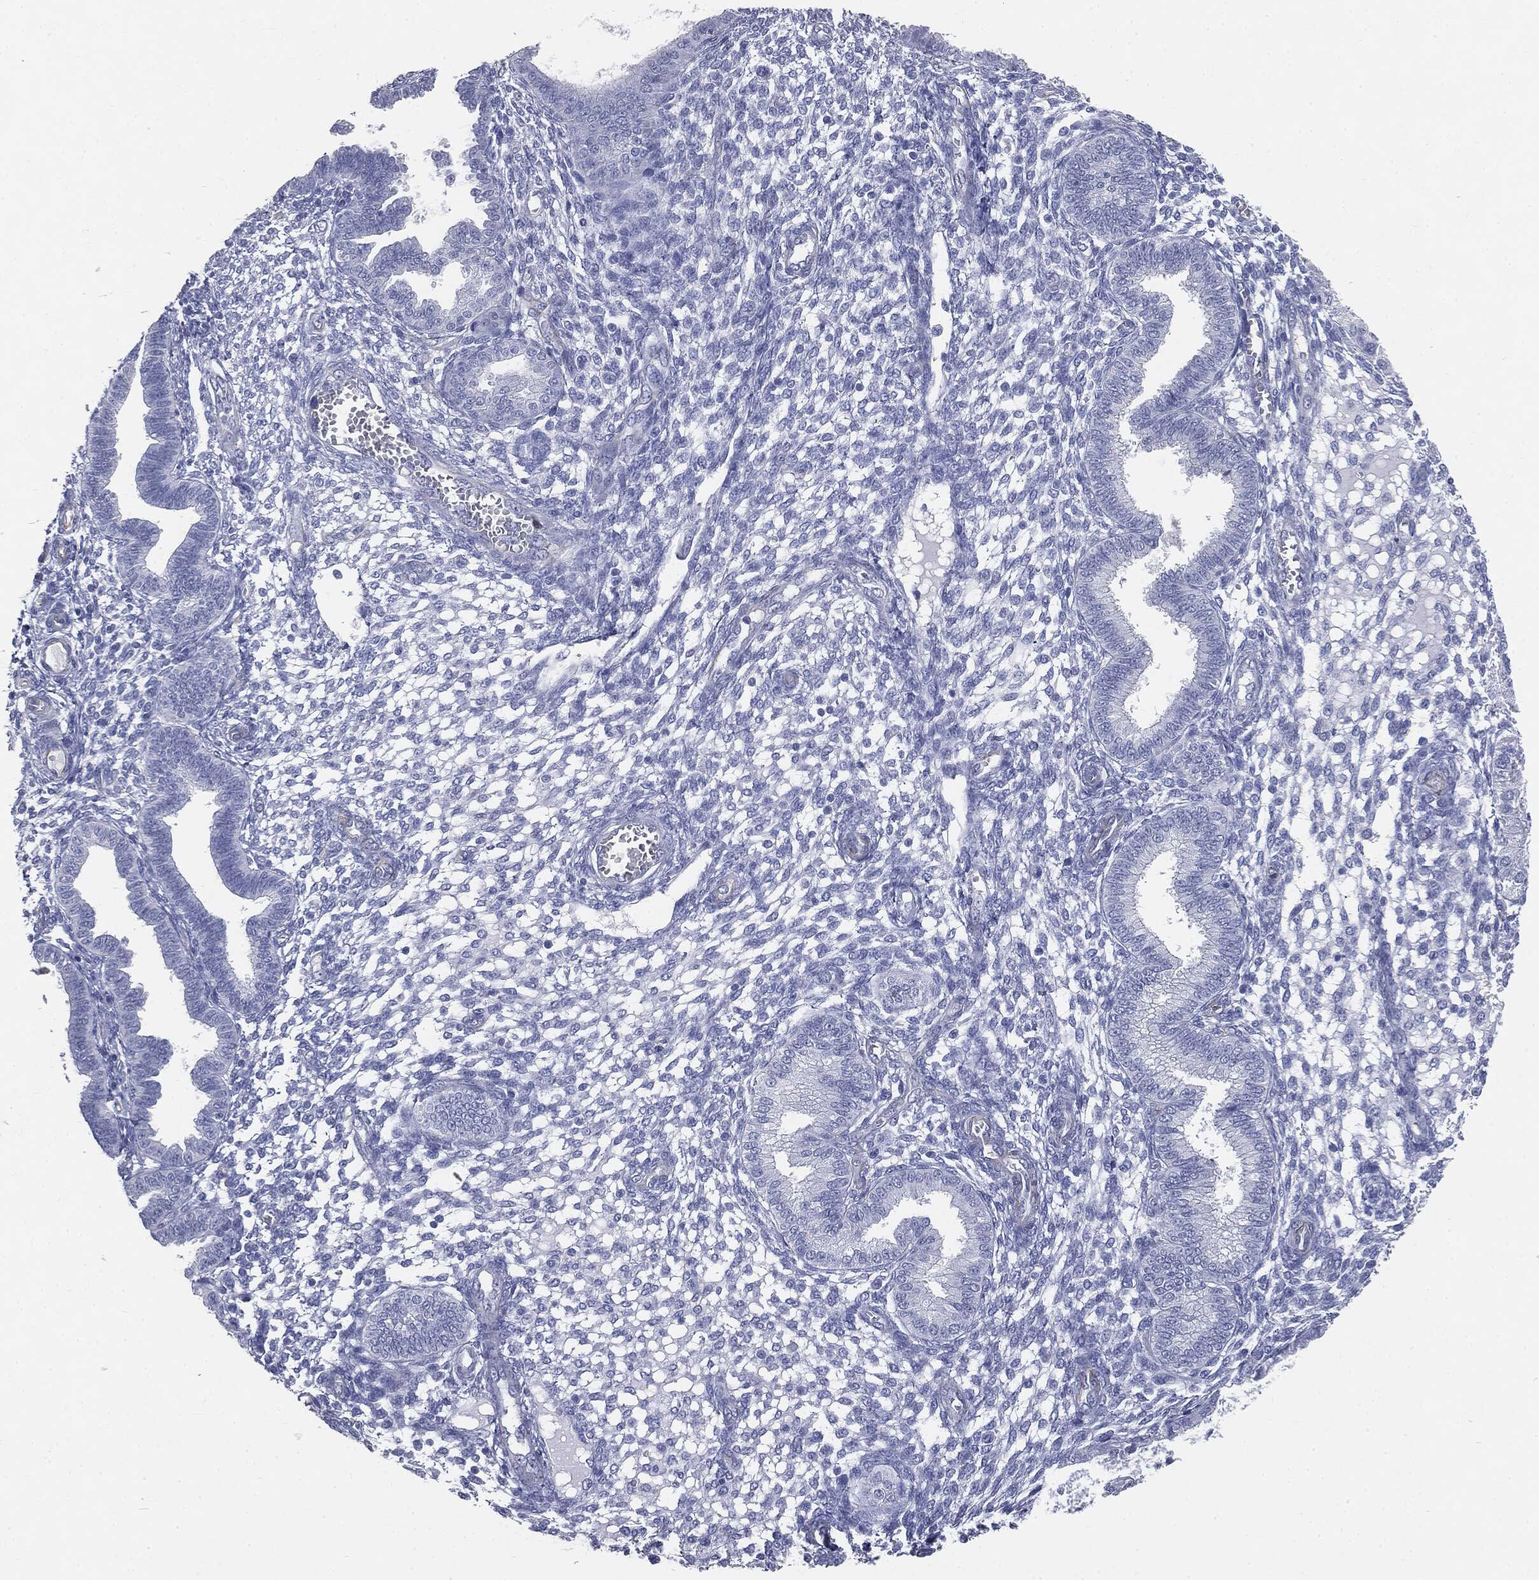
{"staining": {"intensity": "negative", "quantity": "none", "location": "none"}, "tissue": "endometrium", "cell_type": "Cells in endometrial stroma", "image_type": "normal", "snomed": [{"axis": "morphology", "description": "Normal tissue, NOS"}, {"axis": "topography", "description": "Endometrium"}], "caption": "The image shows no staining of cells in endometrial stroma in benign endometrium. (IHC, brightfield microscopy, high magnification).", "gene": "MUC5AC", "patient": {"sex": "female", "age": 43}}